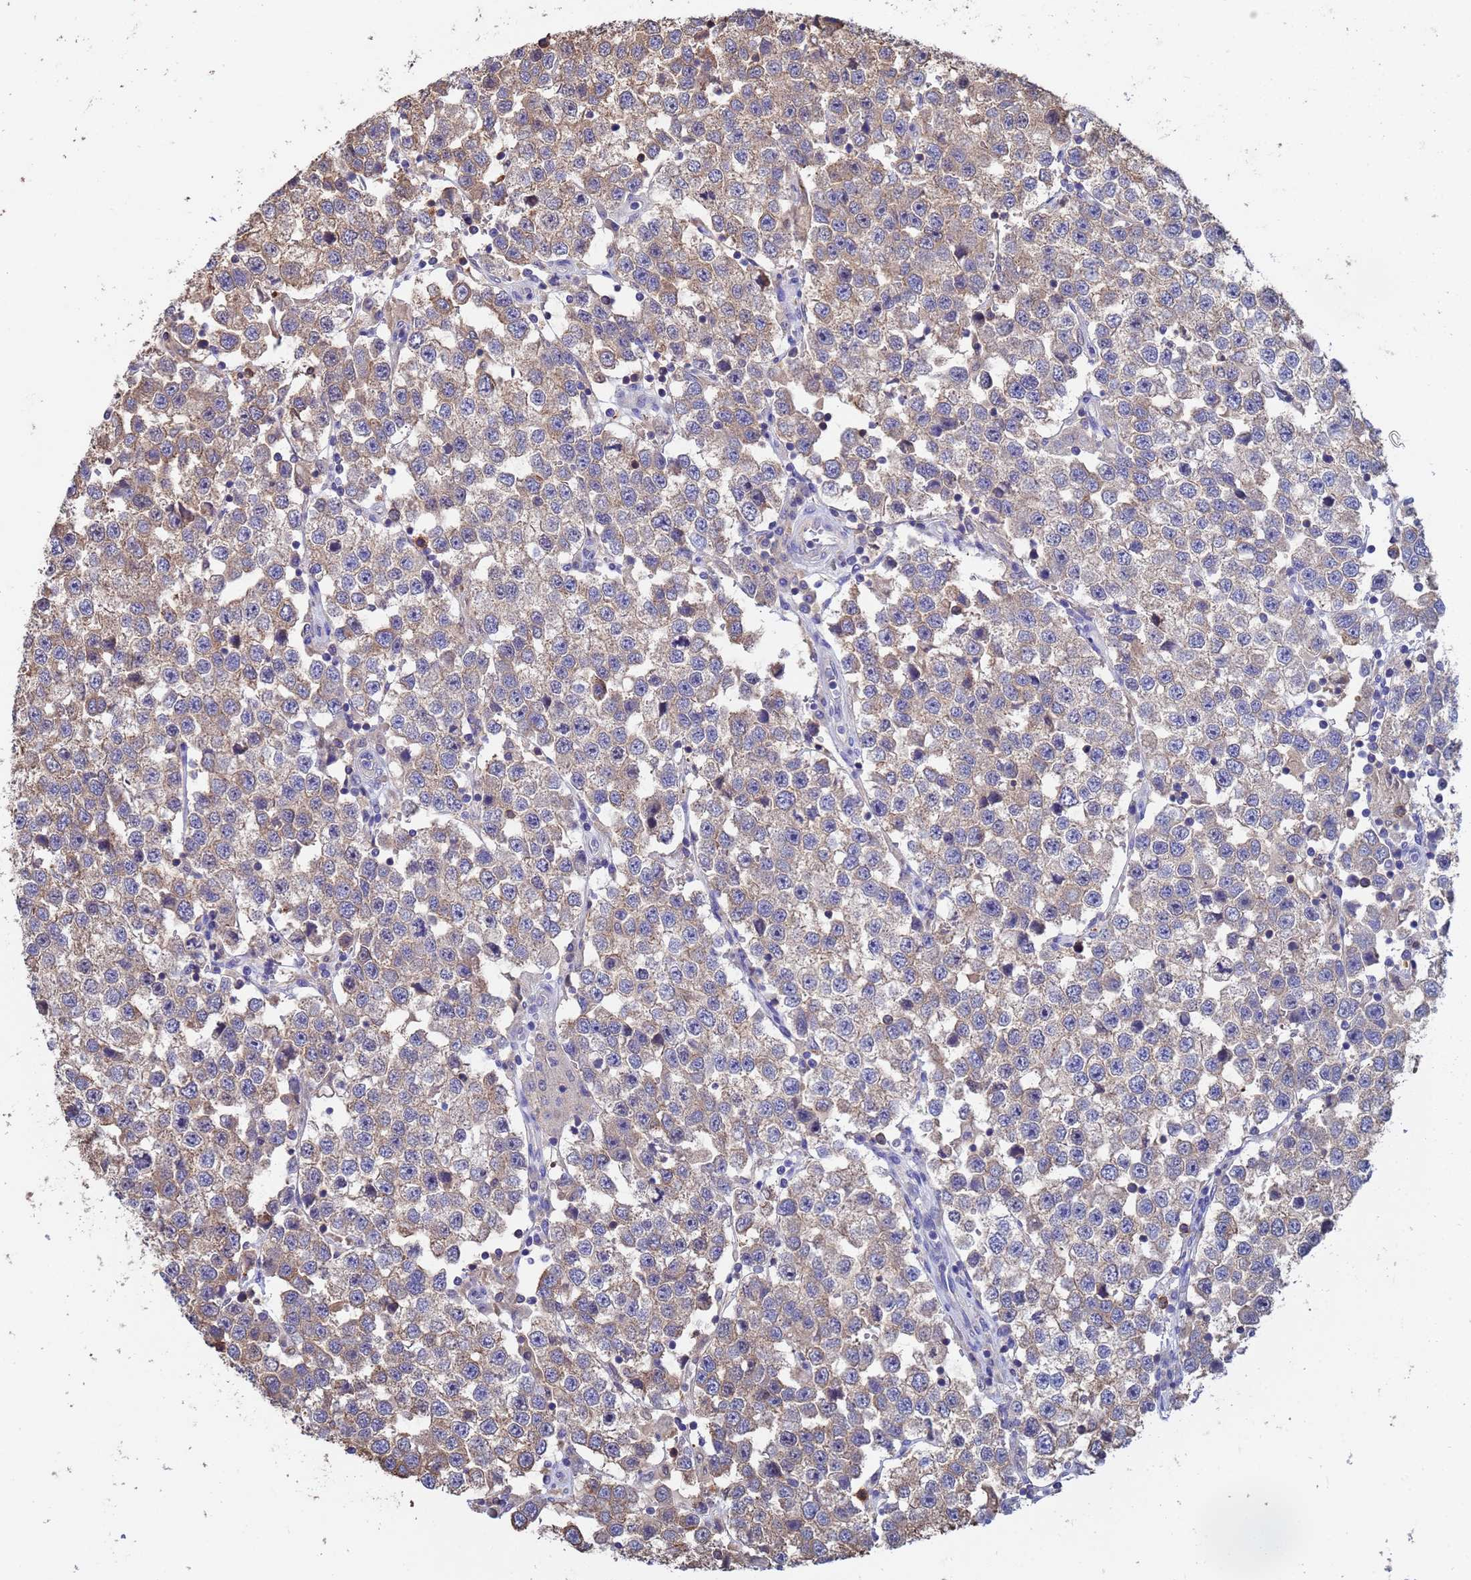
{"staining": {"intensity": "moderate", "quantity": "25%-75%", "location": "cytoplasmic/membranous"}, "tissue": "testis cancer", "cell_type": "Tumor cells", "image_type": "cancer", "snomed": [{"axis": "morphology", "description": "Seminoma, NOS"}, {"axis": "topography", "description": "Testis"}], "caption": "Immunohistochemistry histopathology image of neoplastic tissue: human testis cancer stained using immunohistochemistry (IHC) displays medium levels of moderate protein expression localized specifically in the cytoplasmic/membranous of tumor cells, appearing as a cytoplasmic/membranous brown color.", "gene": "FAM25A", "patient": {"sex": "male", "age": 37}}